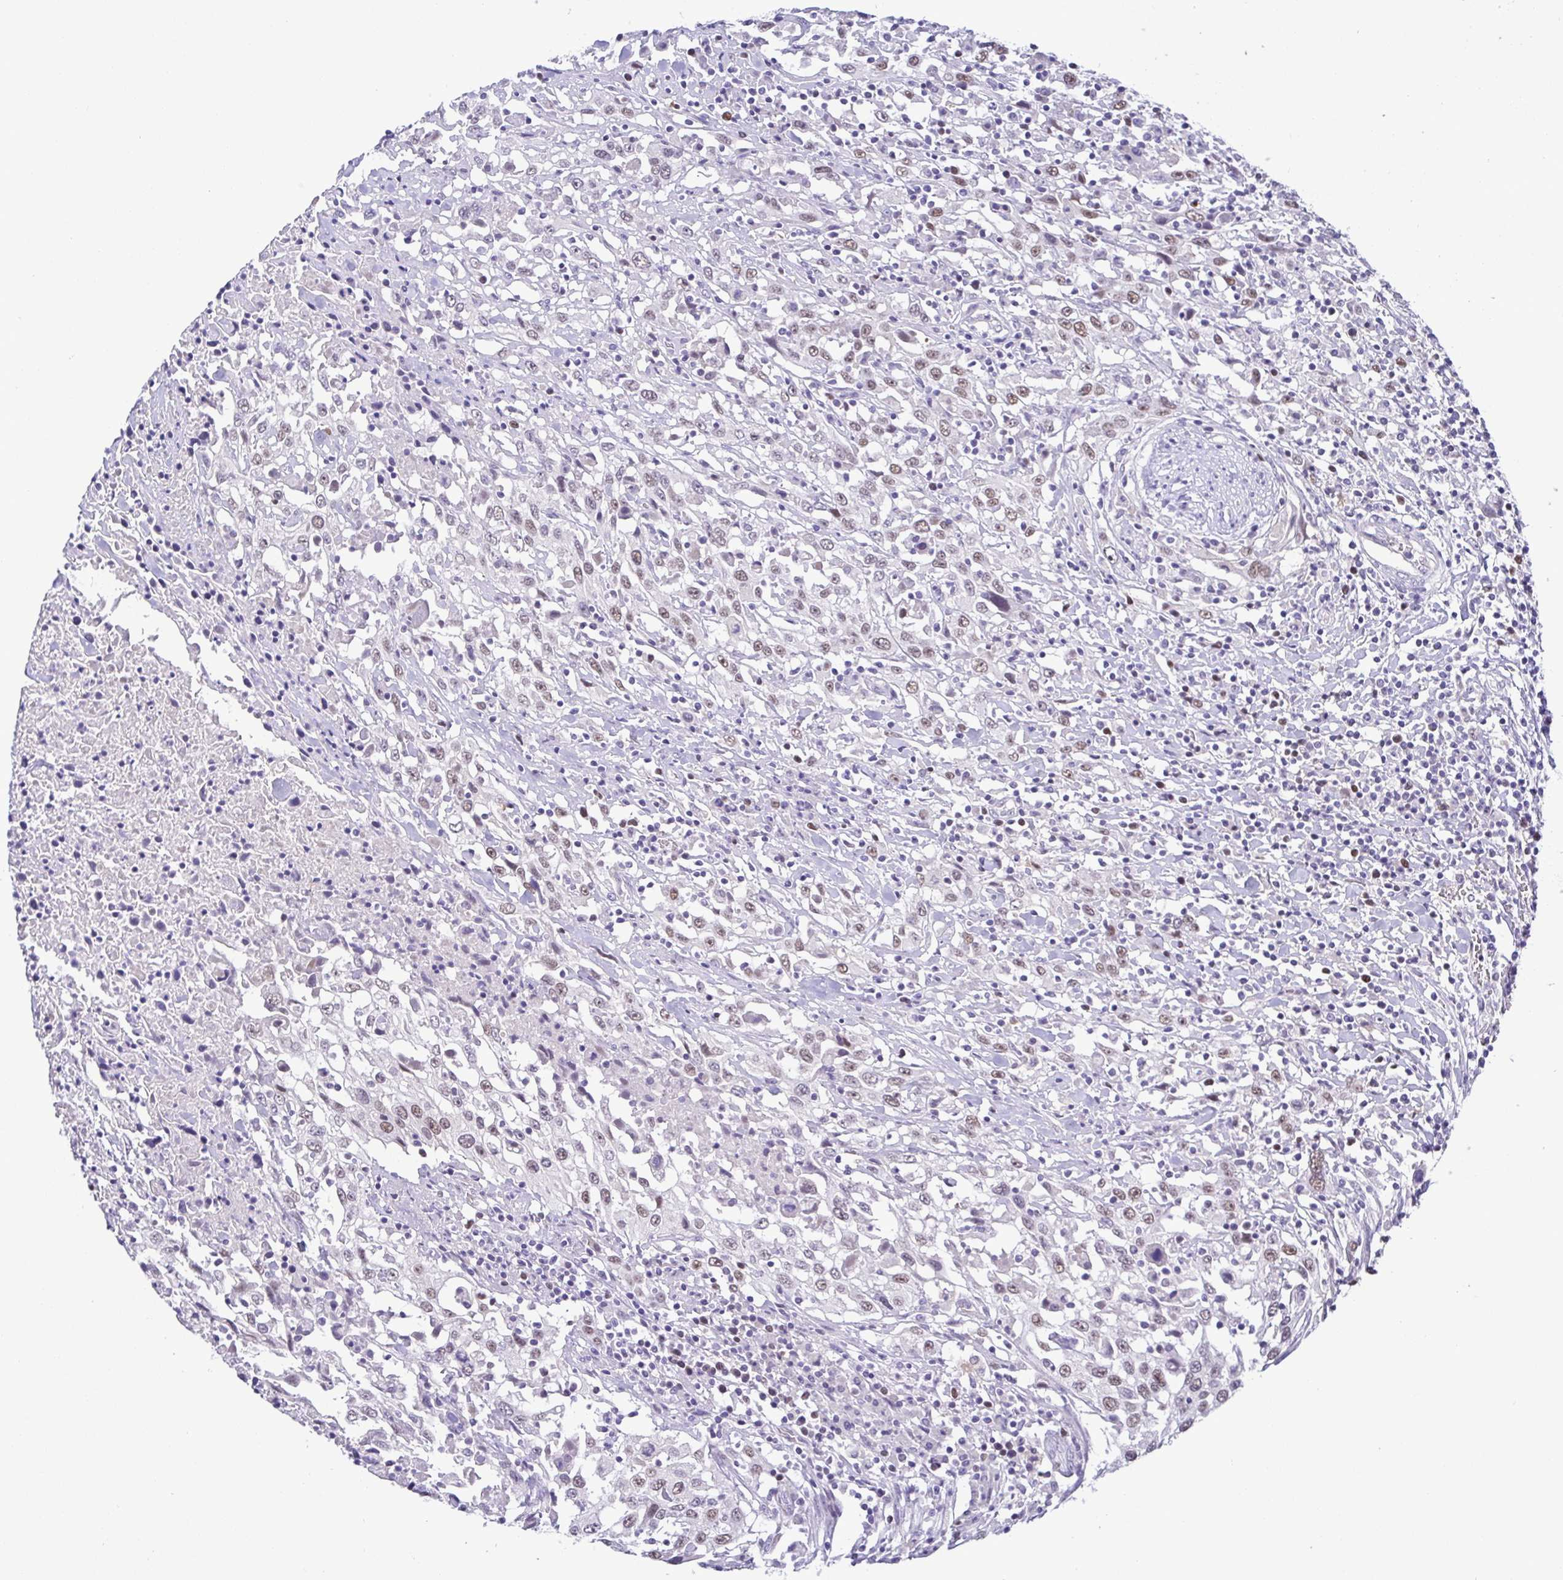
{"staining": {"intensity": "moderate", "quantity": "25%-75%", "location": "nuclear"}, "tissue": "urothelial cancer", "cell_type": "Tumor cells", "image_type": "cancer", "snomed": [{"axis": "morphology", "description": "Urothelial carcinoma, High grade"}, {"axis": "topography", "description": "Urinary bladder"}], "caption": "About 25%-75% of tumor cells in human high-grade urothelial carcinoma display moderate nuclear protein expression as visualized by brown immunohistochemical staining.", "gene": "TIPIN", "patient": {"sex": "male", "age": 61}}